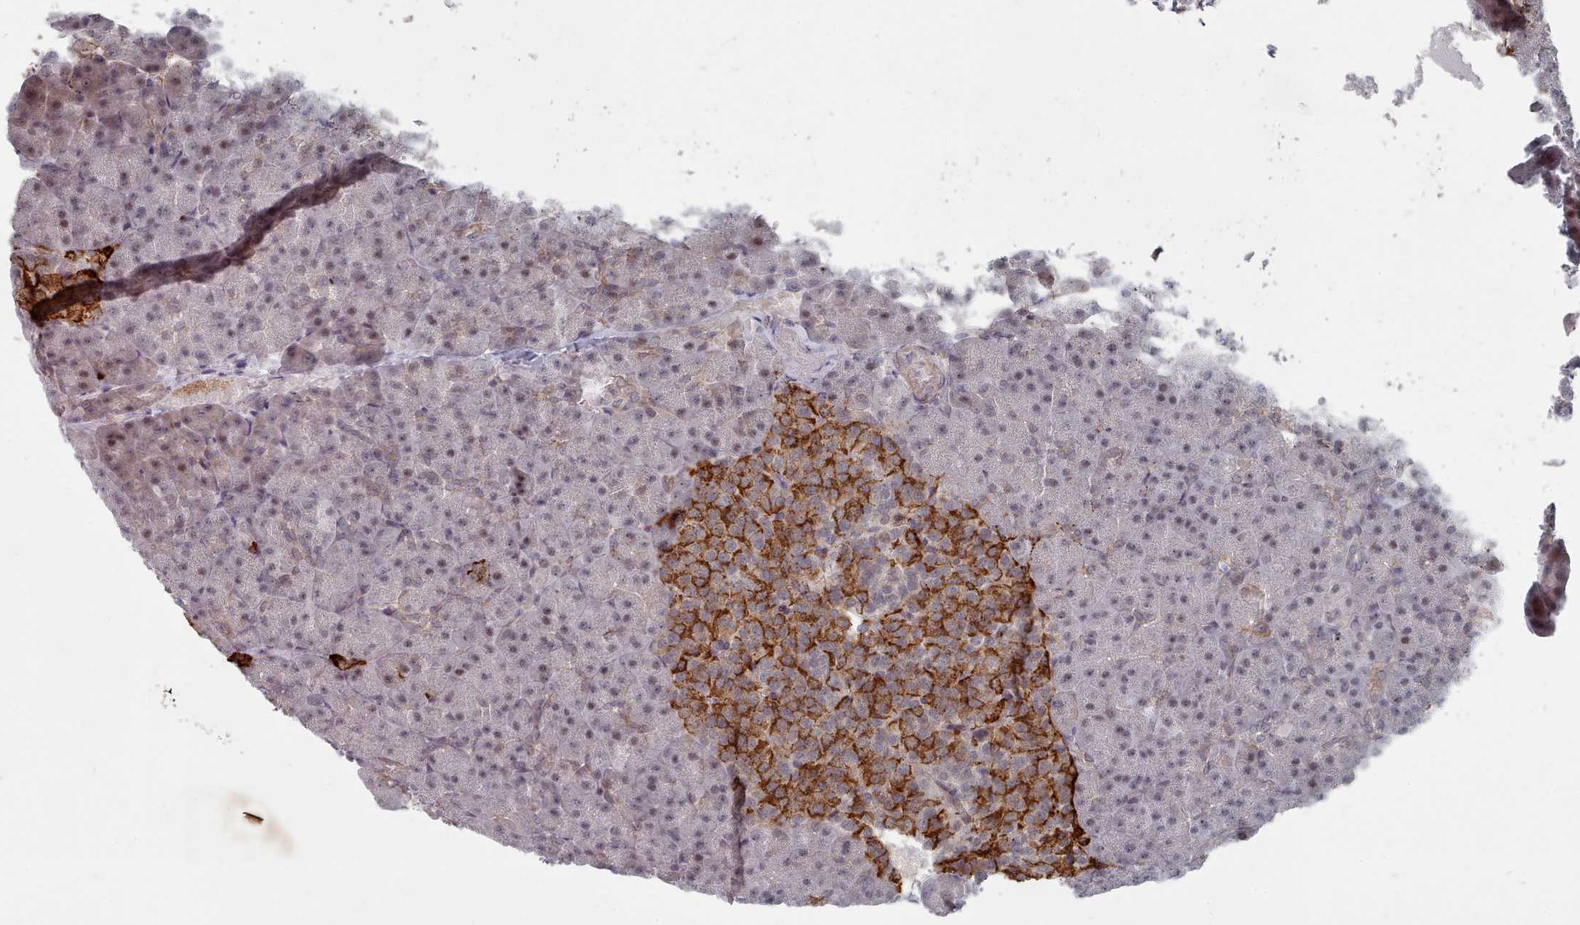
{"staining": {"intensity": "moderate", "quantity": "<25%", "location": "cytoplasmic/membranous"}, "tissue": "pancreas", "cell_type": "Exocrine glandular cells", "image_type": "normal", "snomed": [{"axis": "morphology", "description": "Normal tissue, NOS"}, {"axis": "topography", "description": "Pancreas"}], "caption": "A brown stain highlights moderate cytoplasmic/membranous staining of a protein in exocrine glandular cells of normal human pancreas. Immunohistochemistry (ihc) stains the protein of interest in brown and the nuclei are stained blue.", "gene": "CPSF4", "patient": {"sex": "female", "age": 74}}